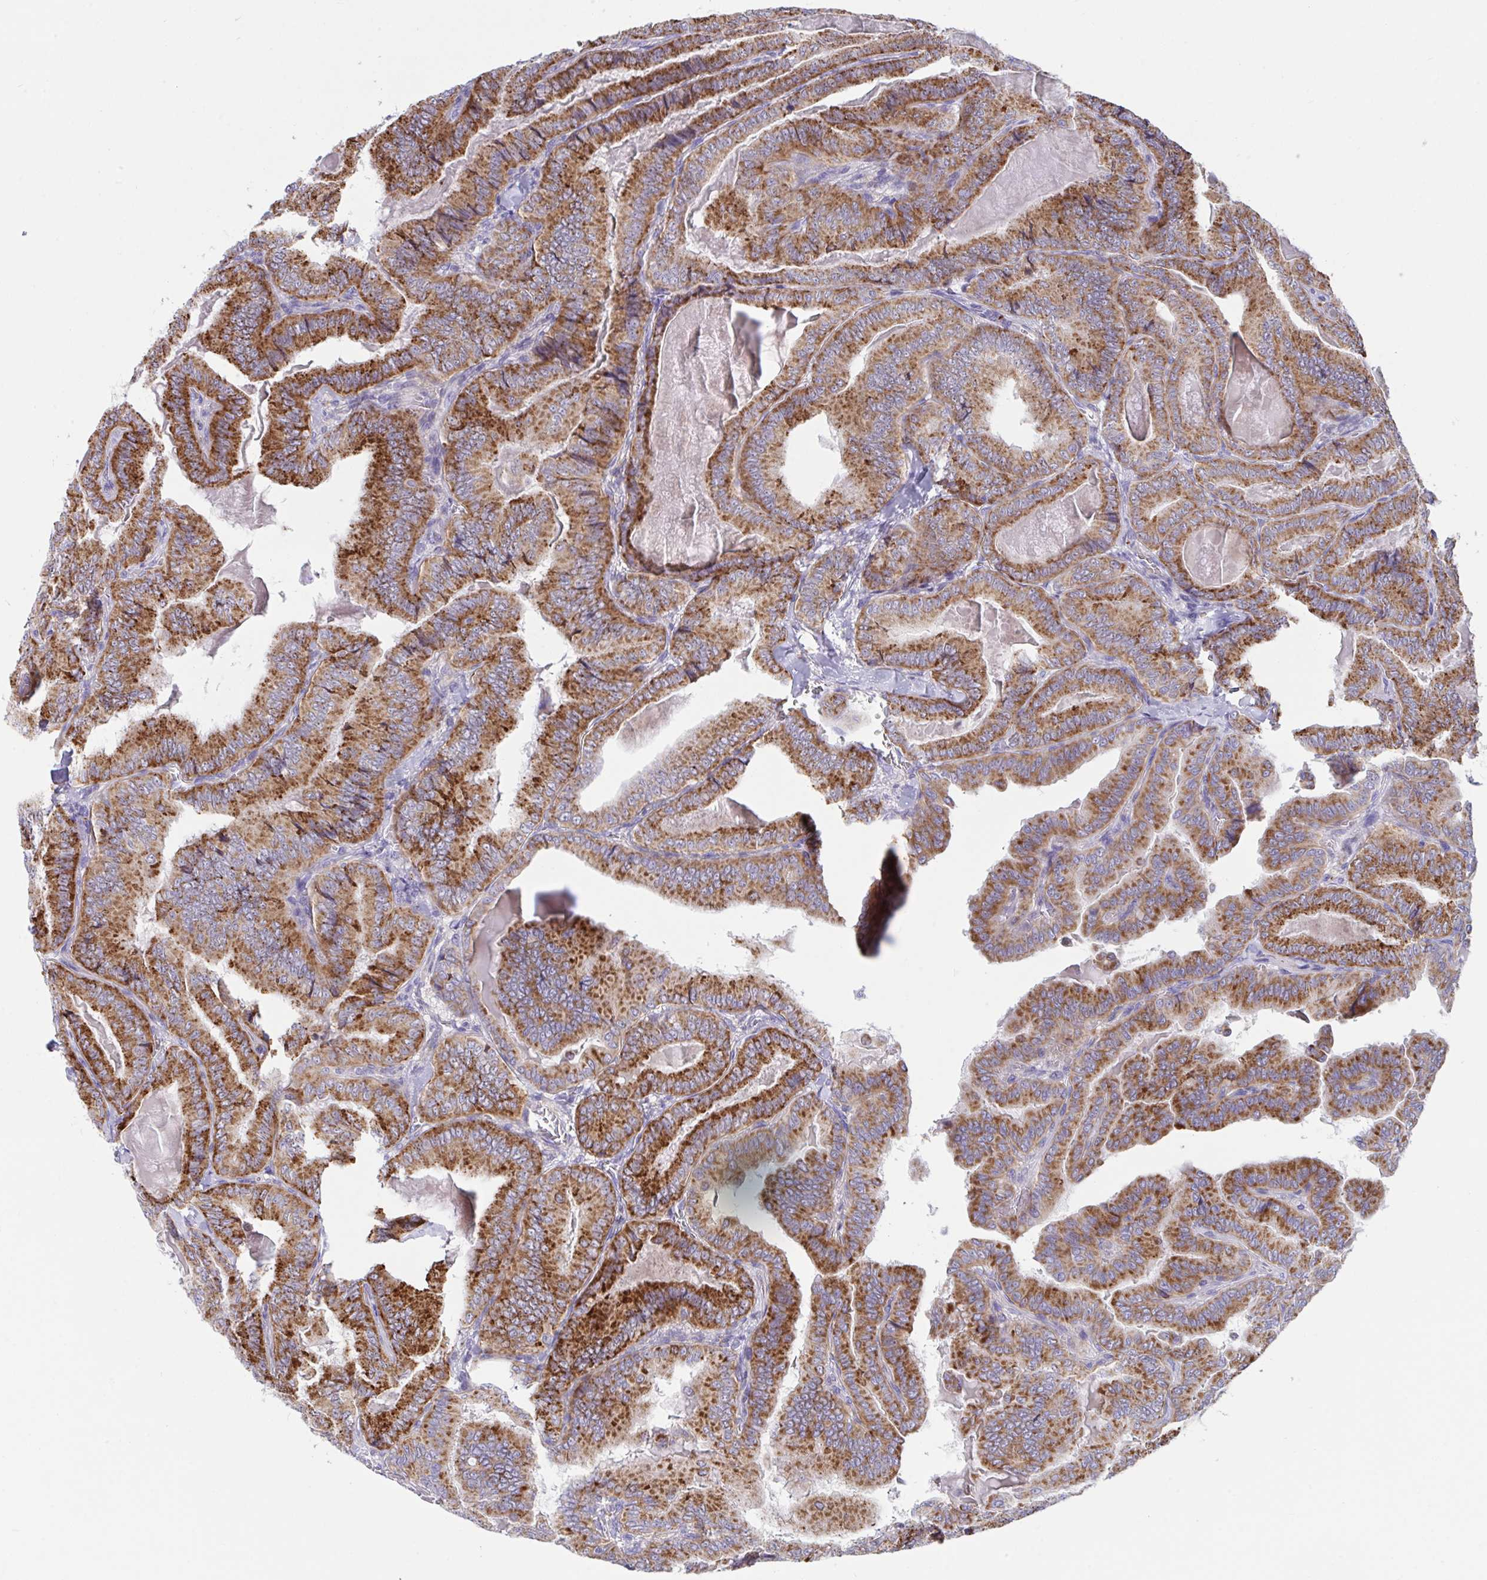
{"staining": {"intensity": "strong", "quantity": ">75%", "location": "cytoplasmic/membranous"}, "tissue": "thyroid cancer", "cell_type": "Tumor cells", "image_type": "cancer", "snomed": [{"axis": "morphology", "description": "Papillary adenocarcinoma, NOS"}, {"axis": "topography", "description": "Thyroid gland"}], "caption": "Immunohistochemical staining of human thyroid cancer demonstrates high levels of strong cytoplasmic/membranous positivity in approximately >75% of tumor cells.", "gene": "DTX3", "patient": {"sex": "male", "age": 61}}